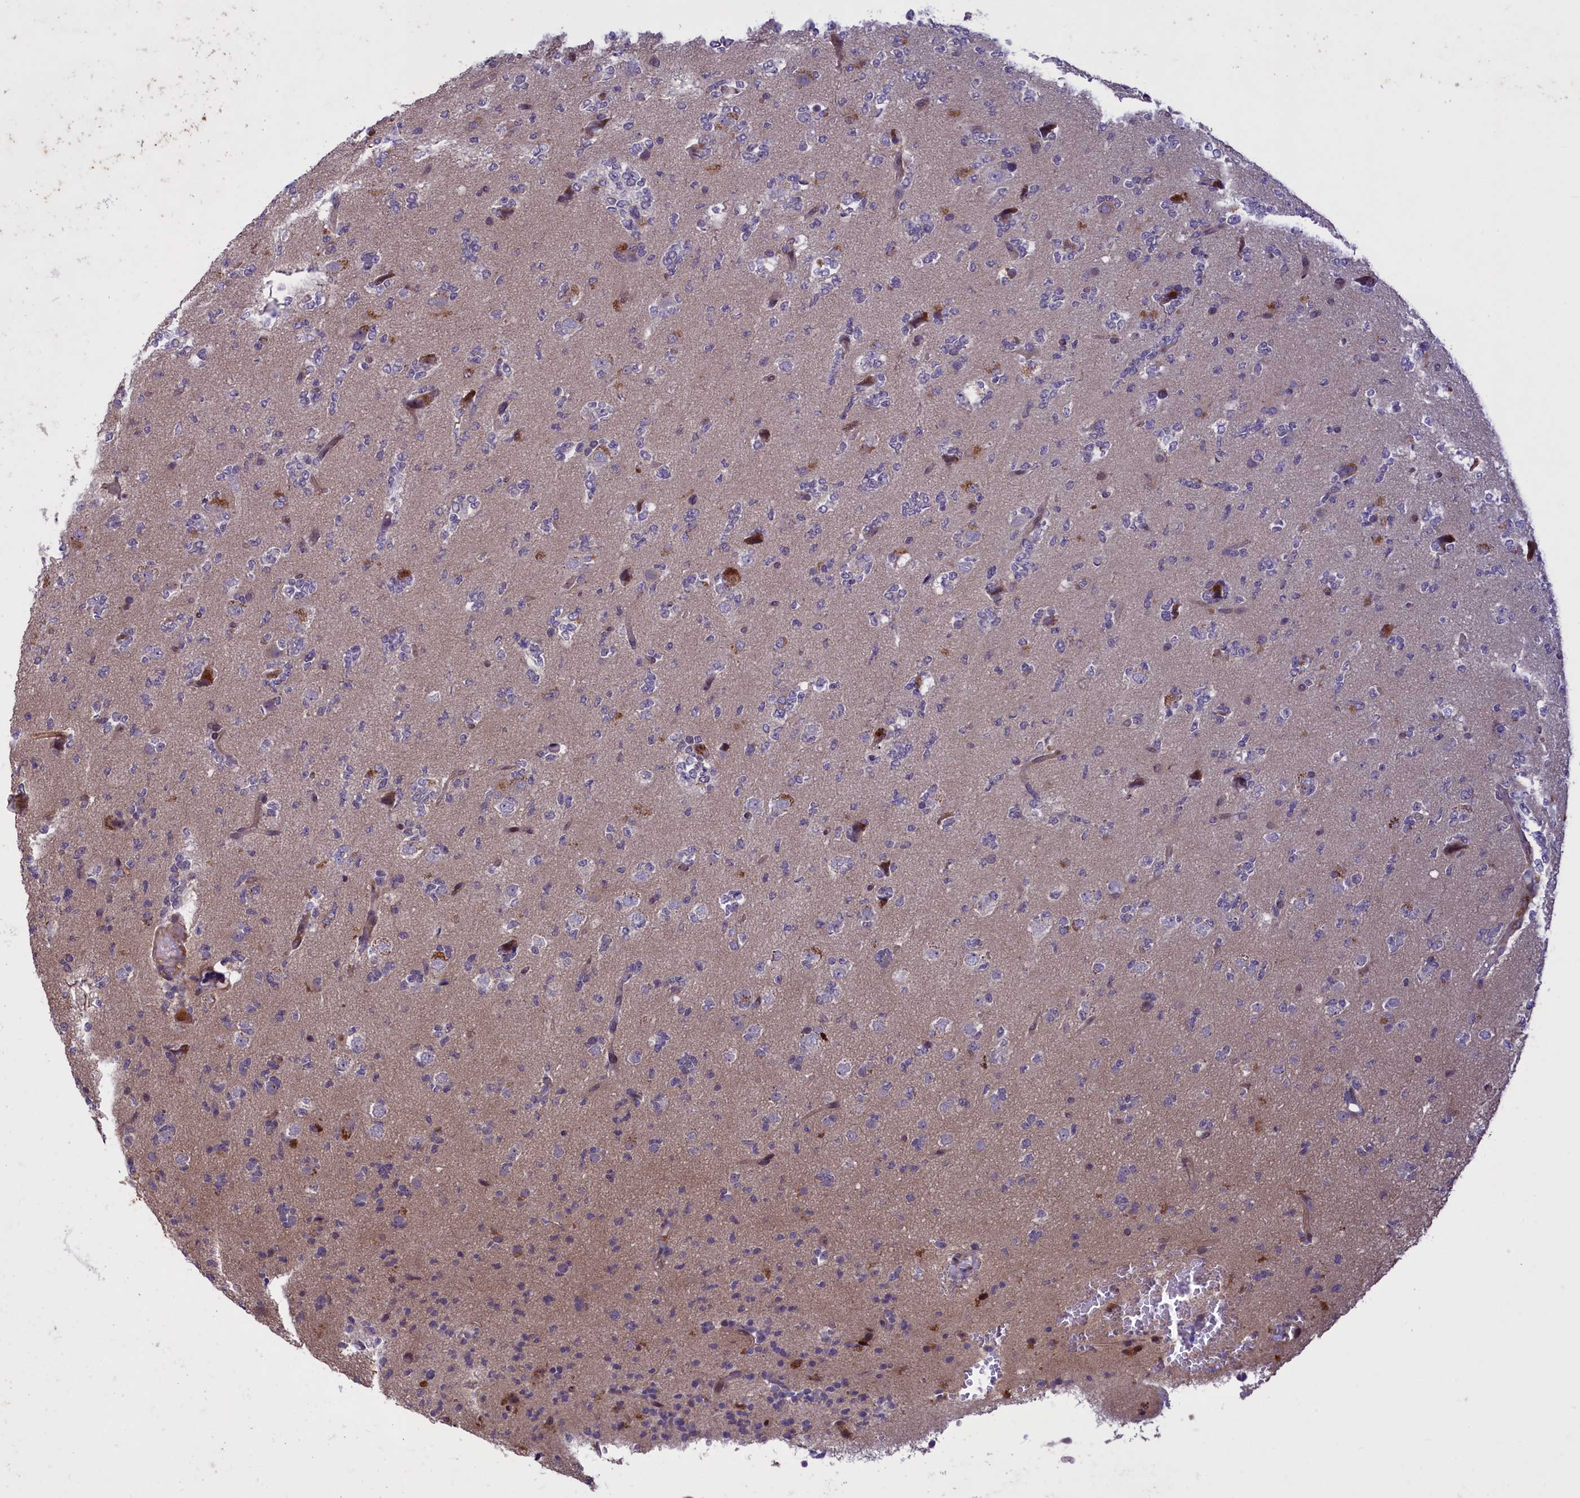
{"staining": {"intensity": "negative", "quantity": "none", "location": "none"}, "tissue": "glioma", "cell_type": "Tumor cells", "image_type": "cancer", "snomed": [{"axis": "morphology", "description": "Glioma, malignant, High grade"}, {"axis": "topography", "description": "Brain"}], "caption": "Tumor cells are negative for brown protein staining in glioma.", "gene": "MAN2C1", "patient": {"sex": "female", "age": 62}}